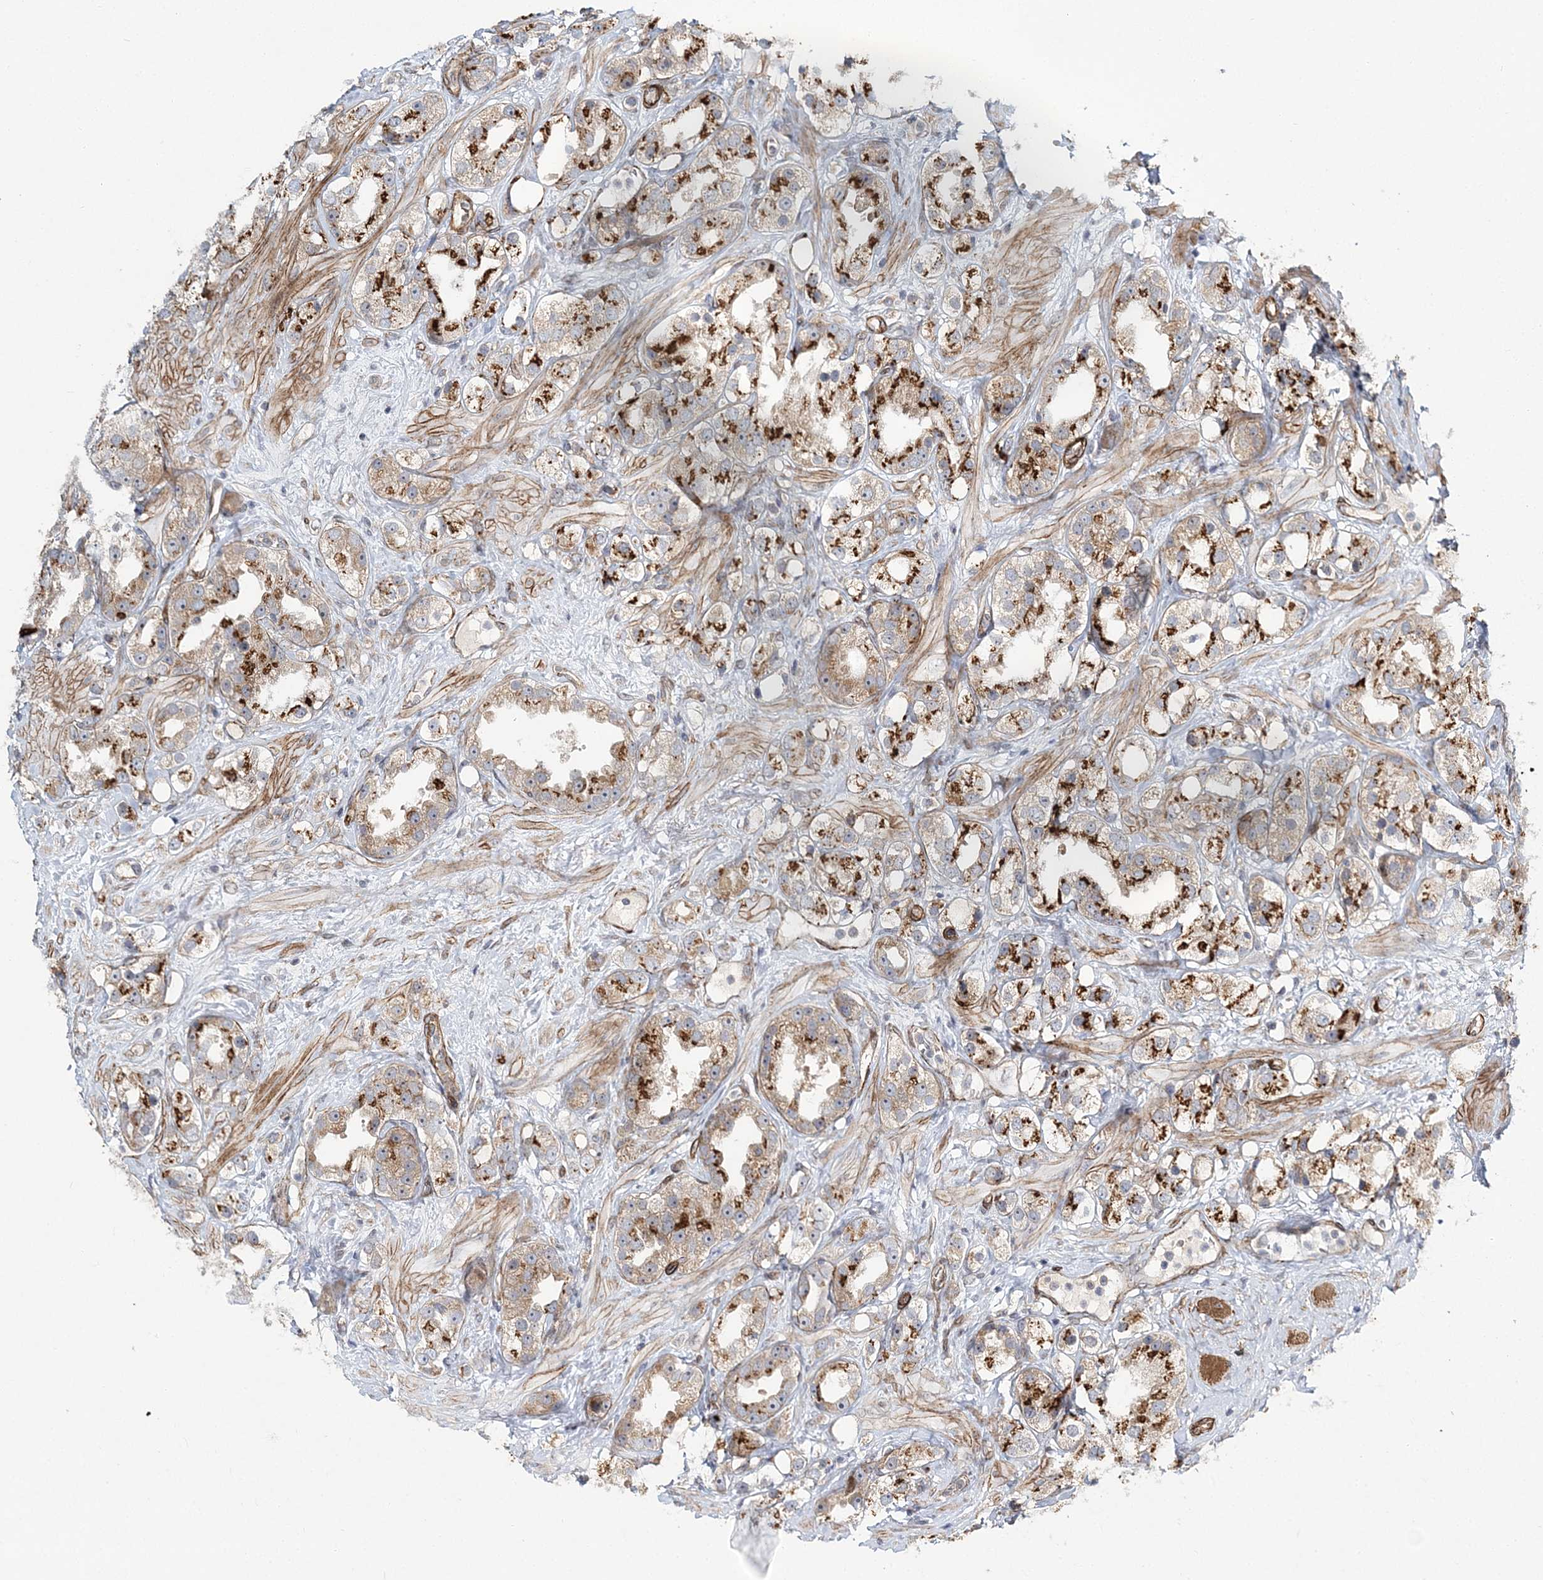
{"staining": {"intensity": "weak", "quantity": ">75%", "location": "cytoplasmic/membranous"}, "tissue": "prostate cancer", "cell_type": "Tumor cells", "image_type": "cancer", "snomed": [{"axis": "morphology", "description": "Adenocarcinoma, NOS"}, {"axis": "topography", "description": "Prostate"}], "caption": "A micrograph showing weak cytoplasmic/membranous positivity in about >75% of tumor cells in prostate cancer (adenocarcinoma), as visualized by brown immunohistochemical staining.", "gene": "NBAS", "patient": {"sex": "male", "age": 79}}